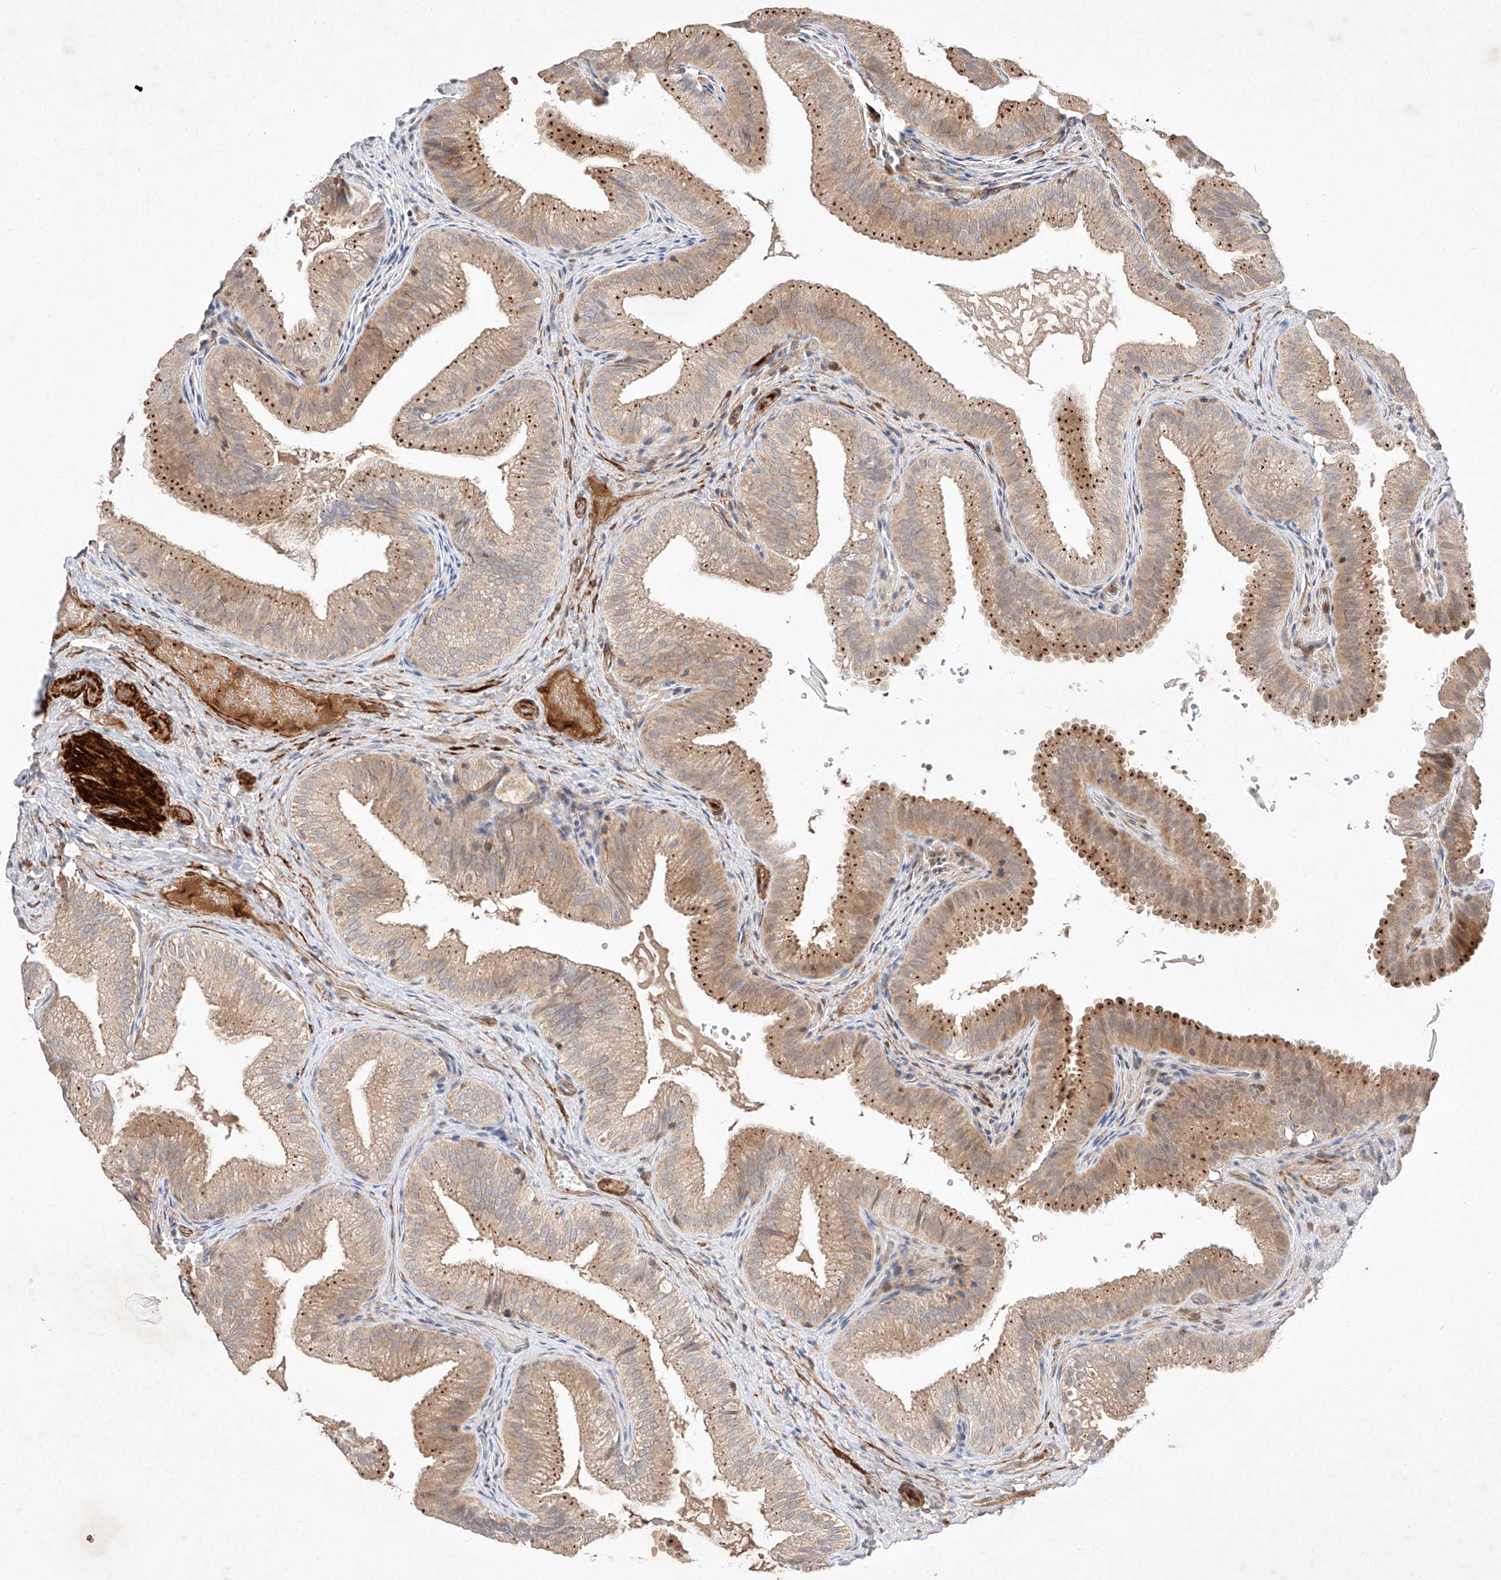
{"staining": {"intensity": "moderate", "quantity": "25%-75%", "location": "cytoplasmic/membranous"}, "tissue": "gallbladder", "cell_type": "Glandular cells", "image_type": "normal", "snomed": [{"axis": "morphology", "description": "Normal tissue, NOS"}, {"axis": "topography", "description": "Gallbladder"}], "caption": "Immunohistochemistry (IHC) micrograph of benign gallbladder stained for a protein (brown), which reveals medium levels of moderate cytoplasmic/membranous positivity in about 25%-75% of glandular cells.", "gene": "ARHGAP33", "patient": {"sex": "female", "age": 30}}